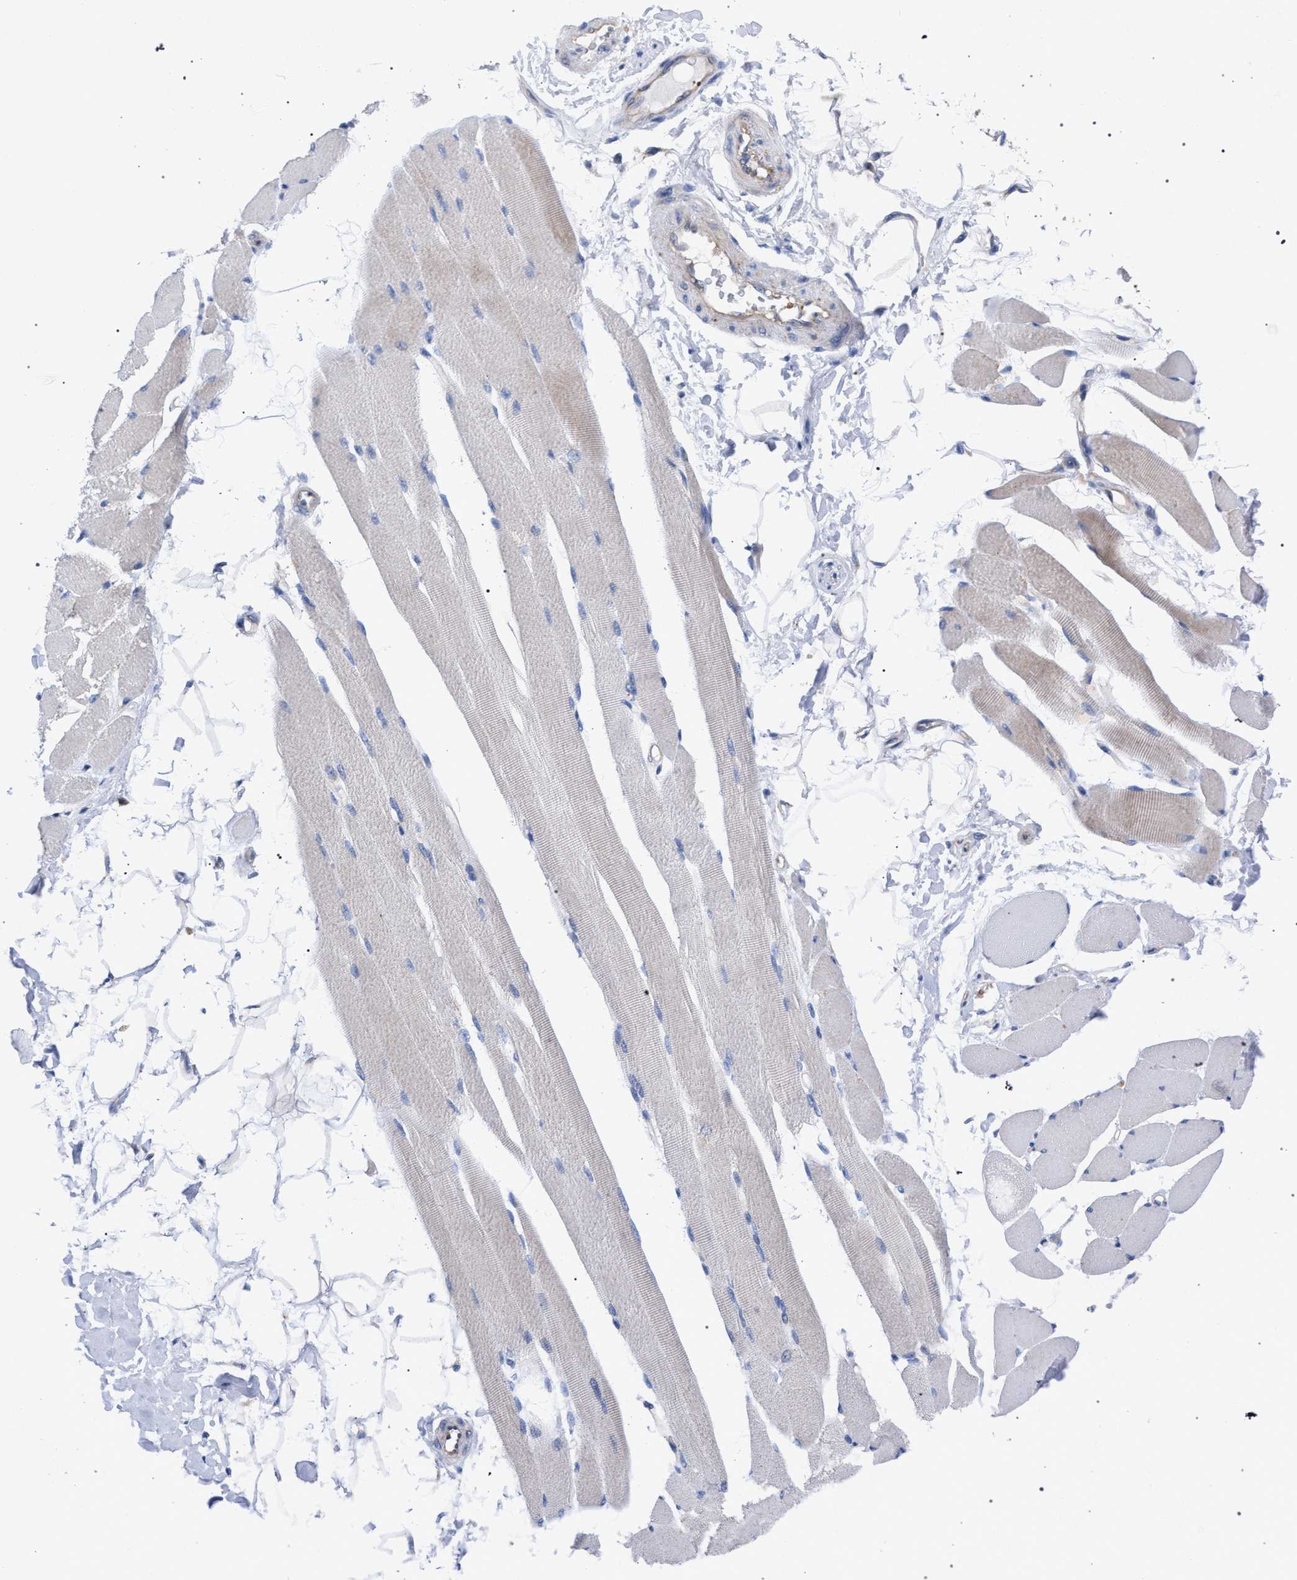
{"staining": {"intensity": "negative", "quantity": "none", "location": "none"}, "tissue": "skeletal muscle", "cell_type": "Myocytes", "image_type": "normal", "snomed": [{"axis": "morphology", "description": "Normal tissue, NOS"}, {"axis": "topography", "description": "Skeletal muscle"}, {"axis": "topography", "description": "Peripheral nerve tissue"}], "caption": "Immunohistochemistry (IHC) micrograph of benign skeletal muscle: skeletal muscle stained with DAB (3,3'-diaminobenzidine) shows no significant protein positivity in myocytes. (DAB immunohistochemistry with hematoxylin counter stain).", "gene": "GMPR", "patient": {"sex": "female", "age": 84}}